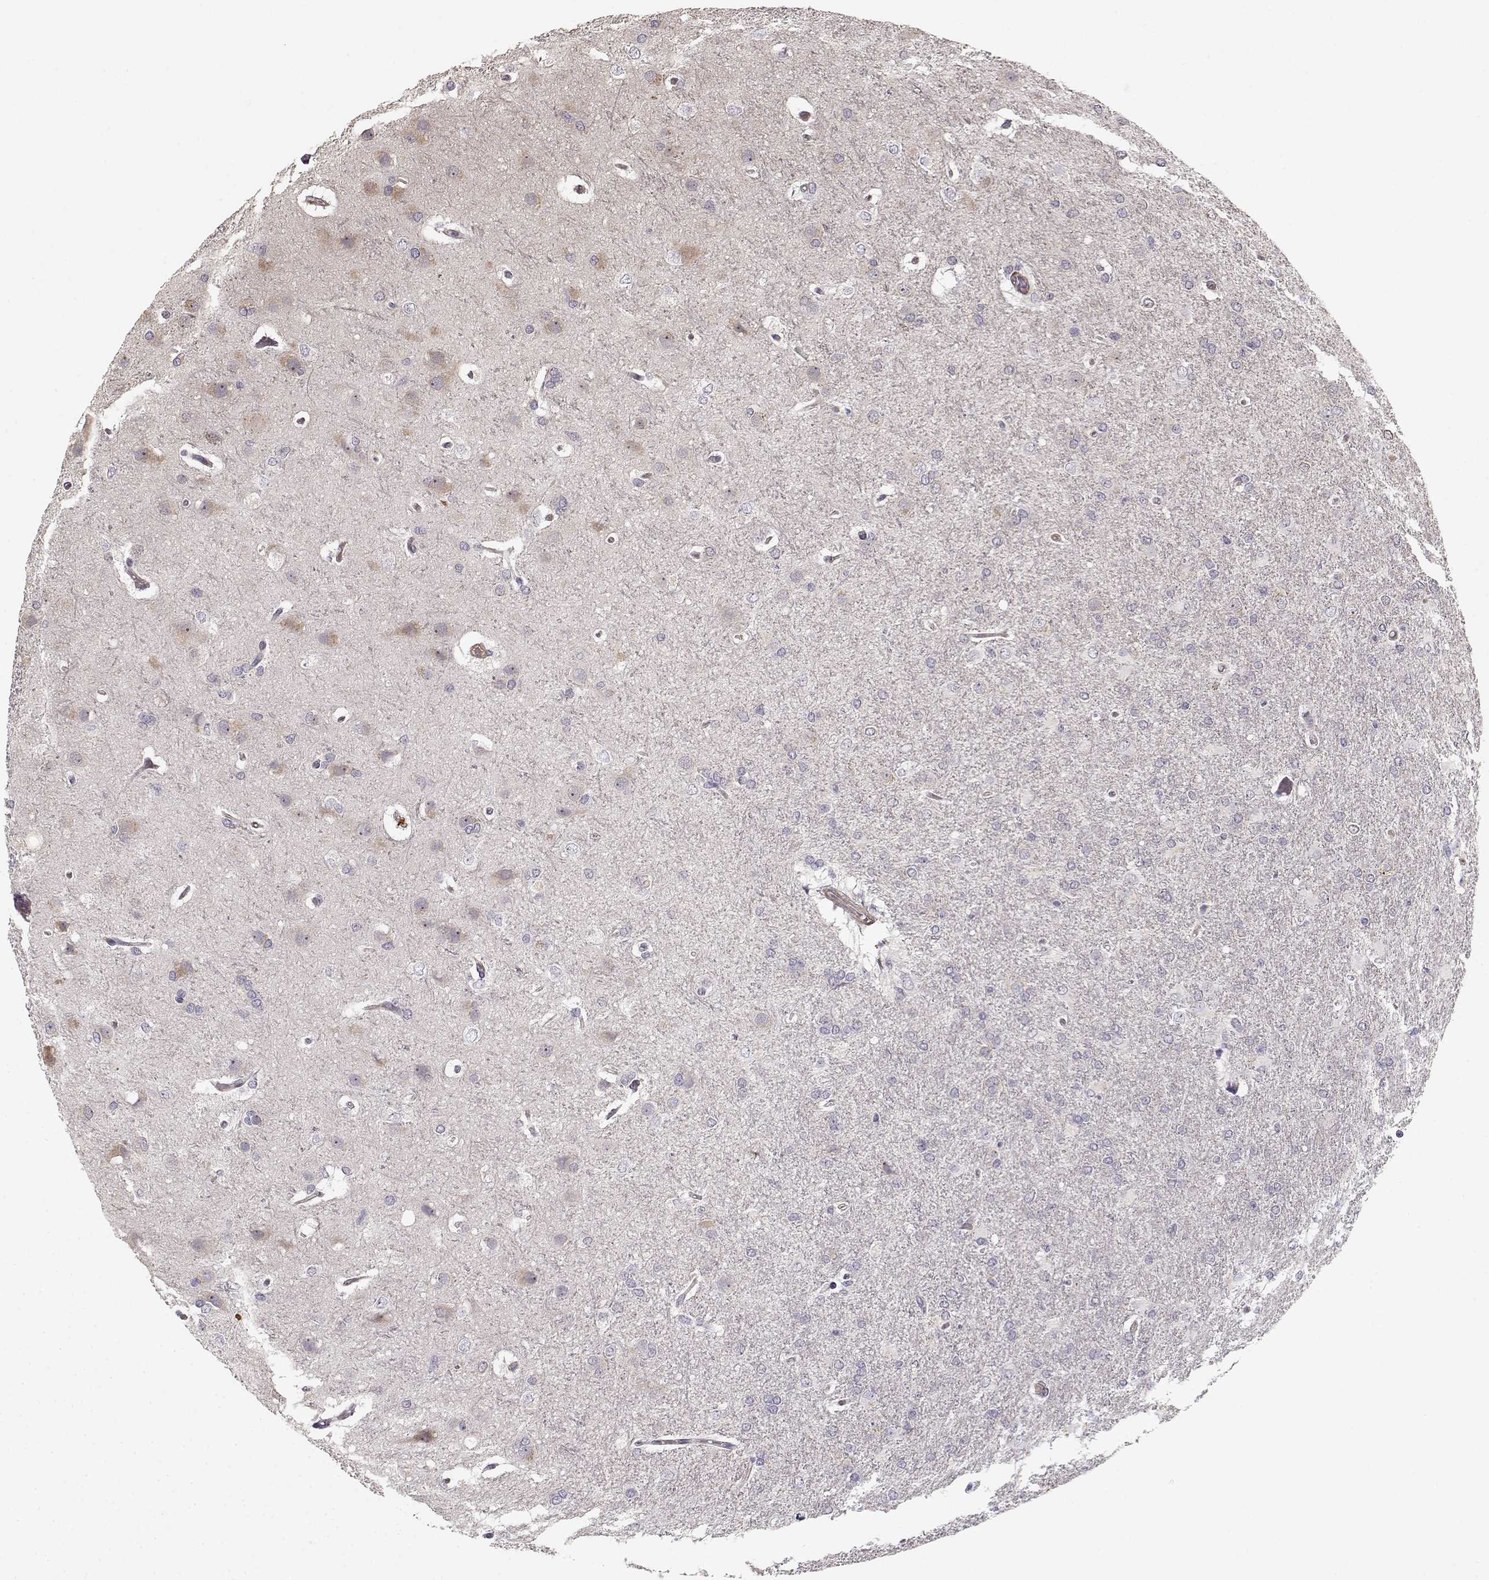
{"staining": {"intensity": "negative", "quantity": "none", "location": "none"}, "tissue": "glioma", "cell_type": "Tumor cells", "image_type": "cancer", "snomed": [{"axis": "morphology", "description": "Glioma, malignant, High grade"}, {"axis": "topography", "description": "Brain"}], "caption": "A high-resolution micrograph shows IHC staining of glioma, which exhibits no significant staining in tumor cells.", "gene": "RGS9BP", "patient": {"sex": "male", "age": 68}}